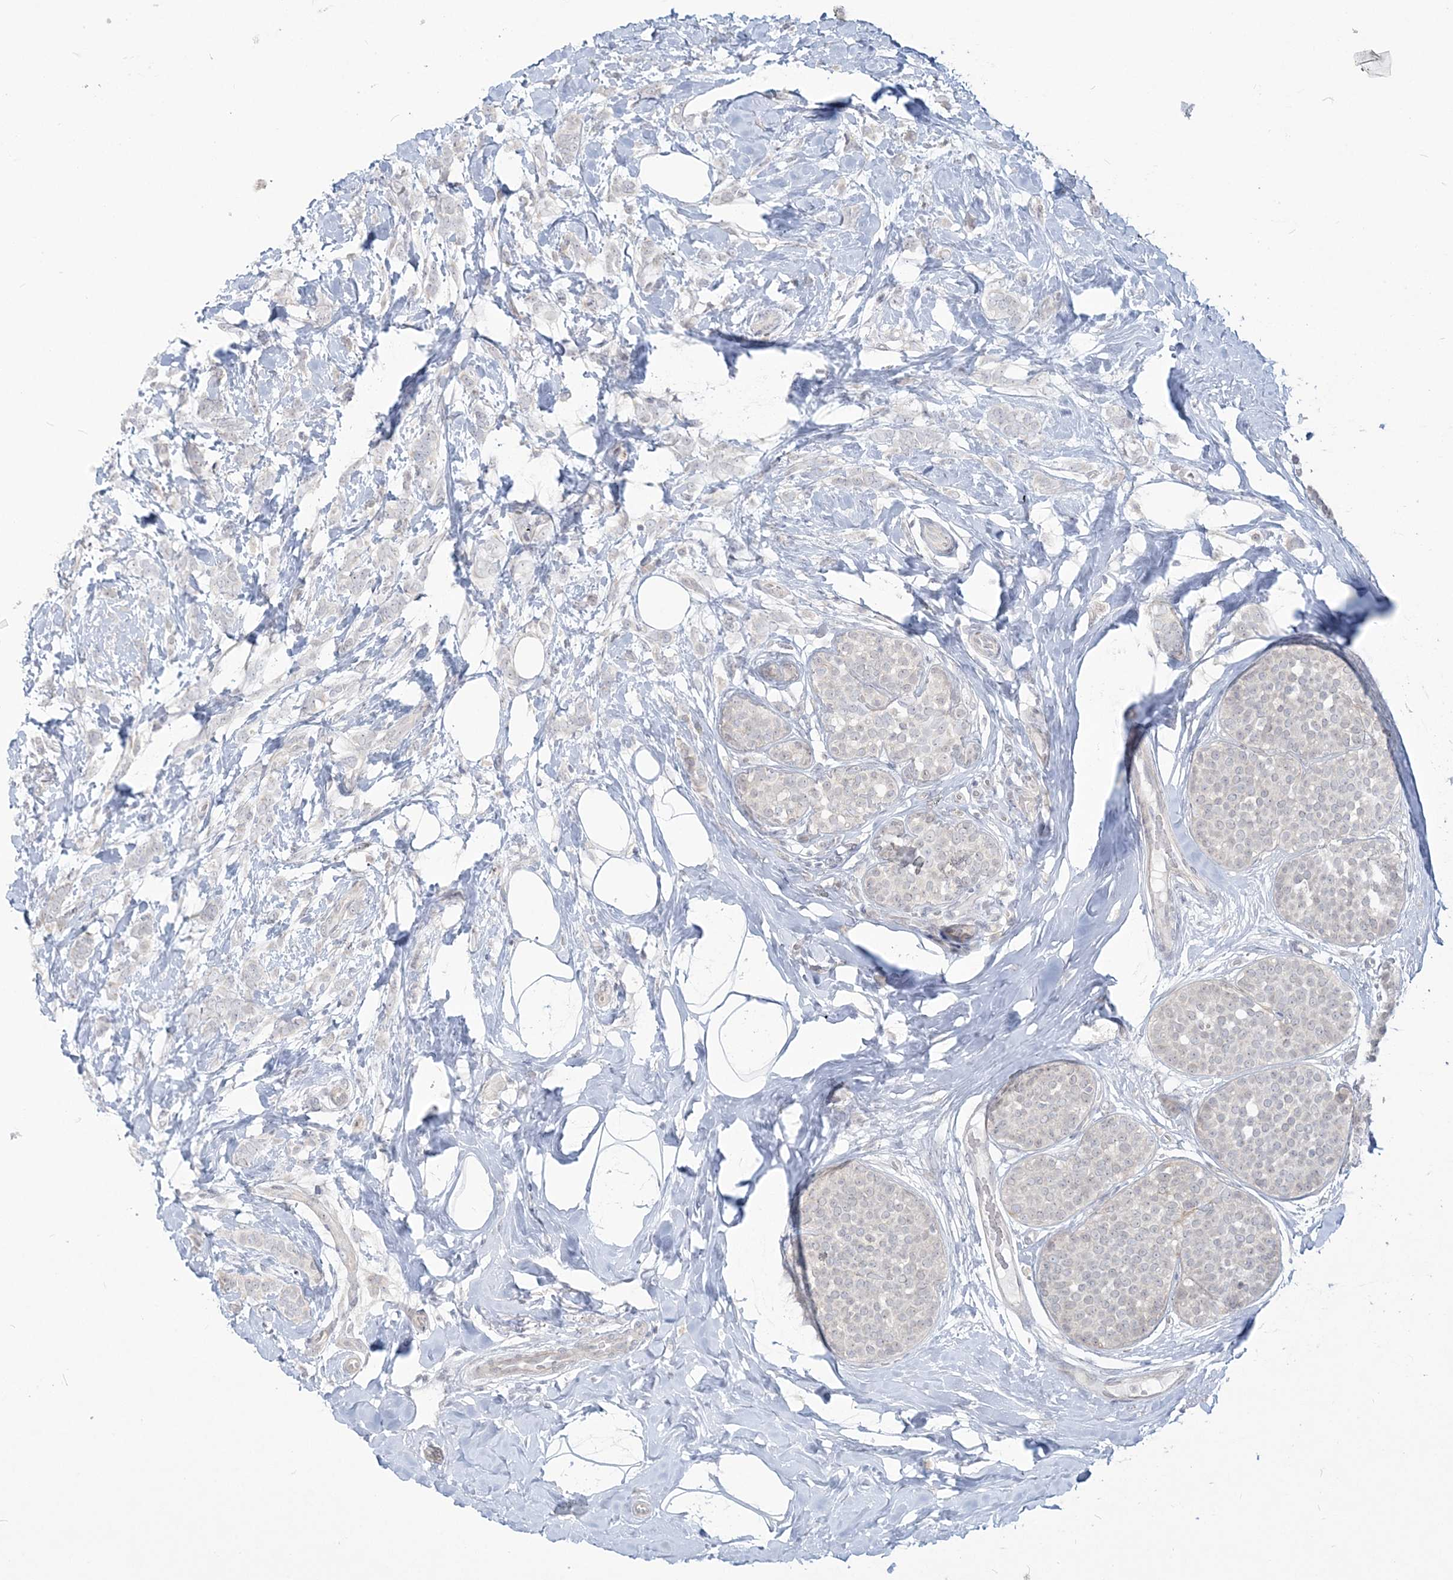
{"staining": {"intensity": "negative", "quantity": "none", "location": "none"}, "tissue": "breast cancer", "cell_type": "Tumor cells", "image_type": "cancer", "snomed": [{"axis": "morphology", "description": "Lobular carcinoma, in situ"}, {"axis": "morphology", "description": "Lobular carcinoma"}, {"axis": "topography", "description": "Breast"}], "caption": "Tumor cells show no significant positivity in breast lobular carcinoma.", "gene": "SDAD1", "patient": {"sex": "female", "age": 41}}